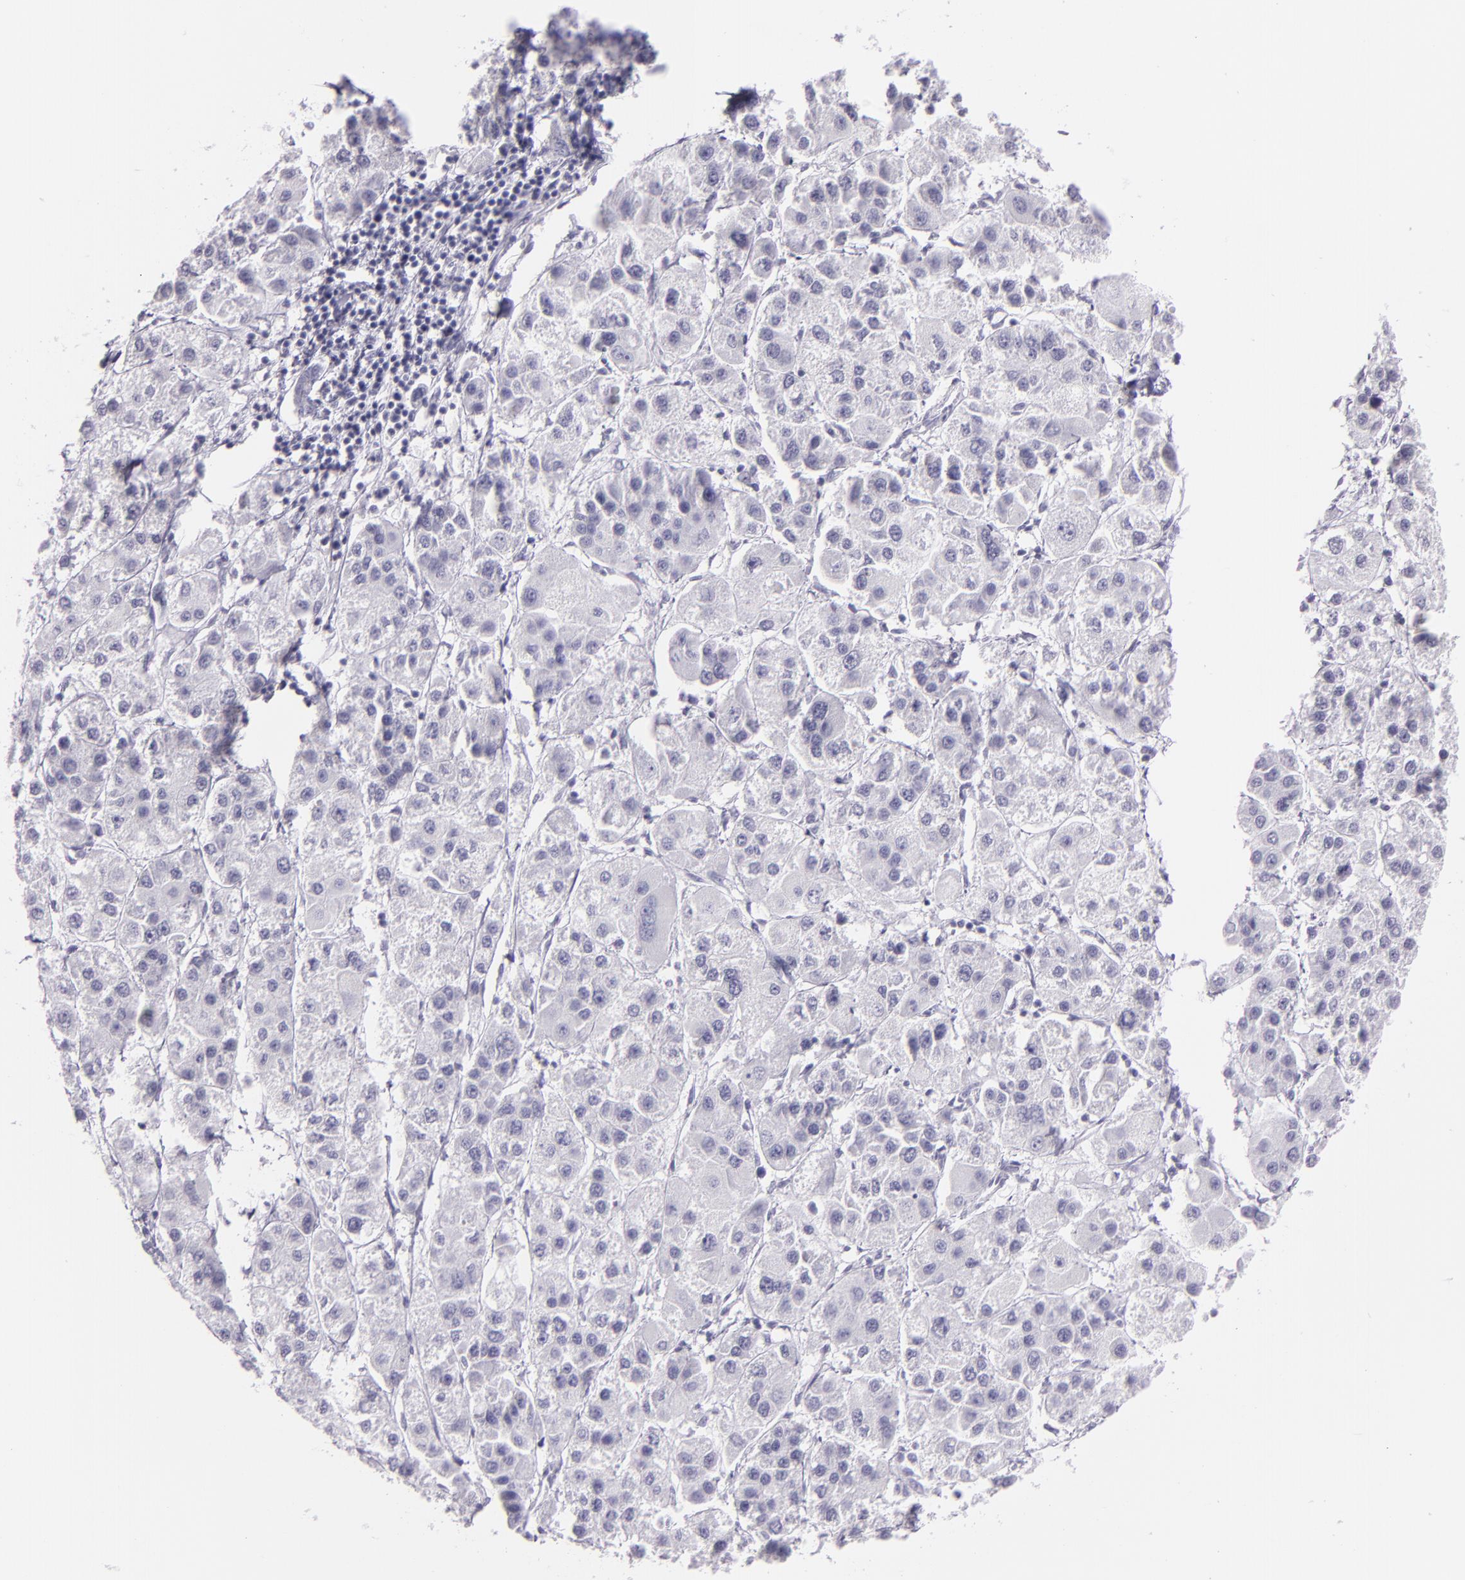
{"staining": {"intensity": "negative", "quantity": "none", "location": "none"}, "tissue": "liver cancer", "cell_type": "Tumor cells", "image_type": "cancer", "snomed": [{"axis": "morphology", "description": "Carcinoma, Hepatocellular, NOS"}, {"axis": "topography", "description": "Liver"}], "caption": "Immunohistochemical staining of liver cancer (hepatocellular carcinoma) demonstrates no significant positivity in tumor cells.", "gene": "MUC6", "patient": {"sex": "female", "age": 85}}